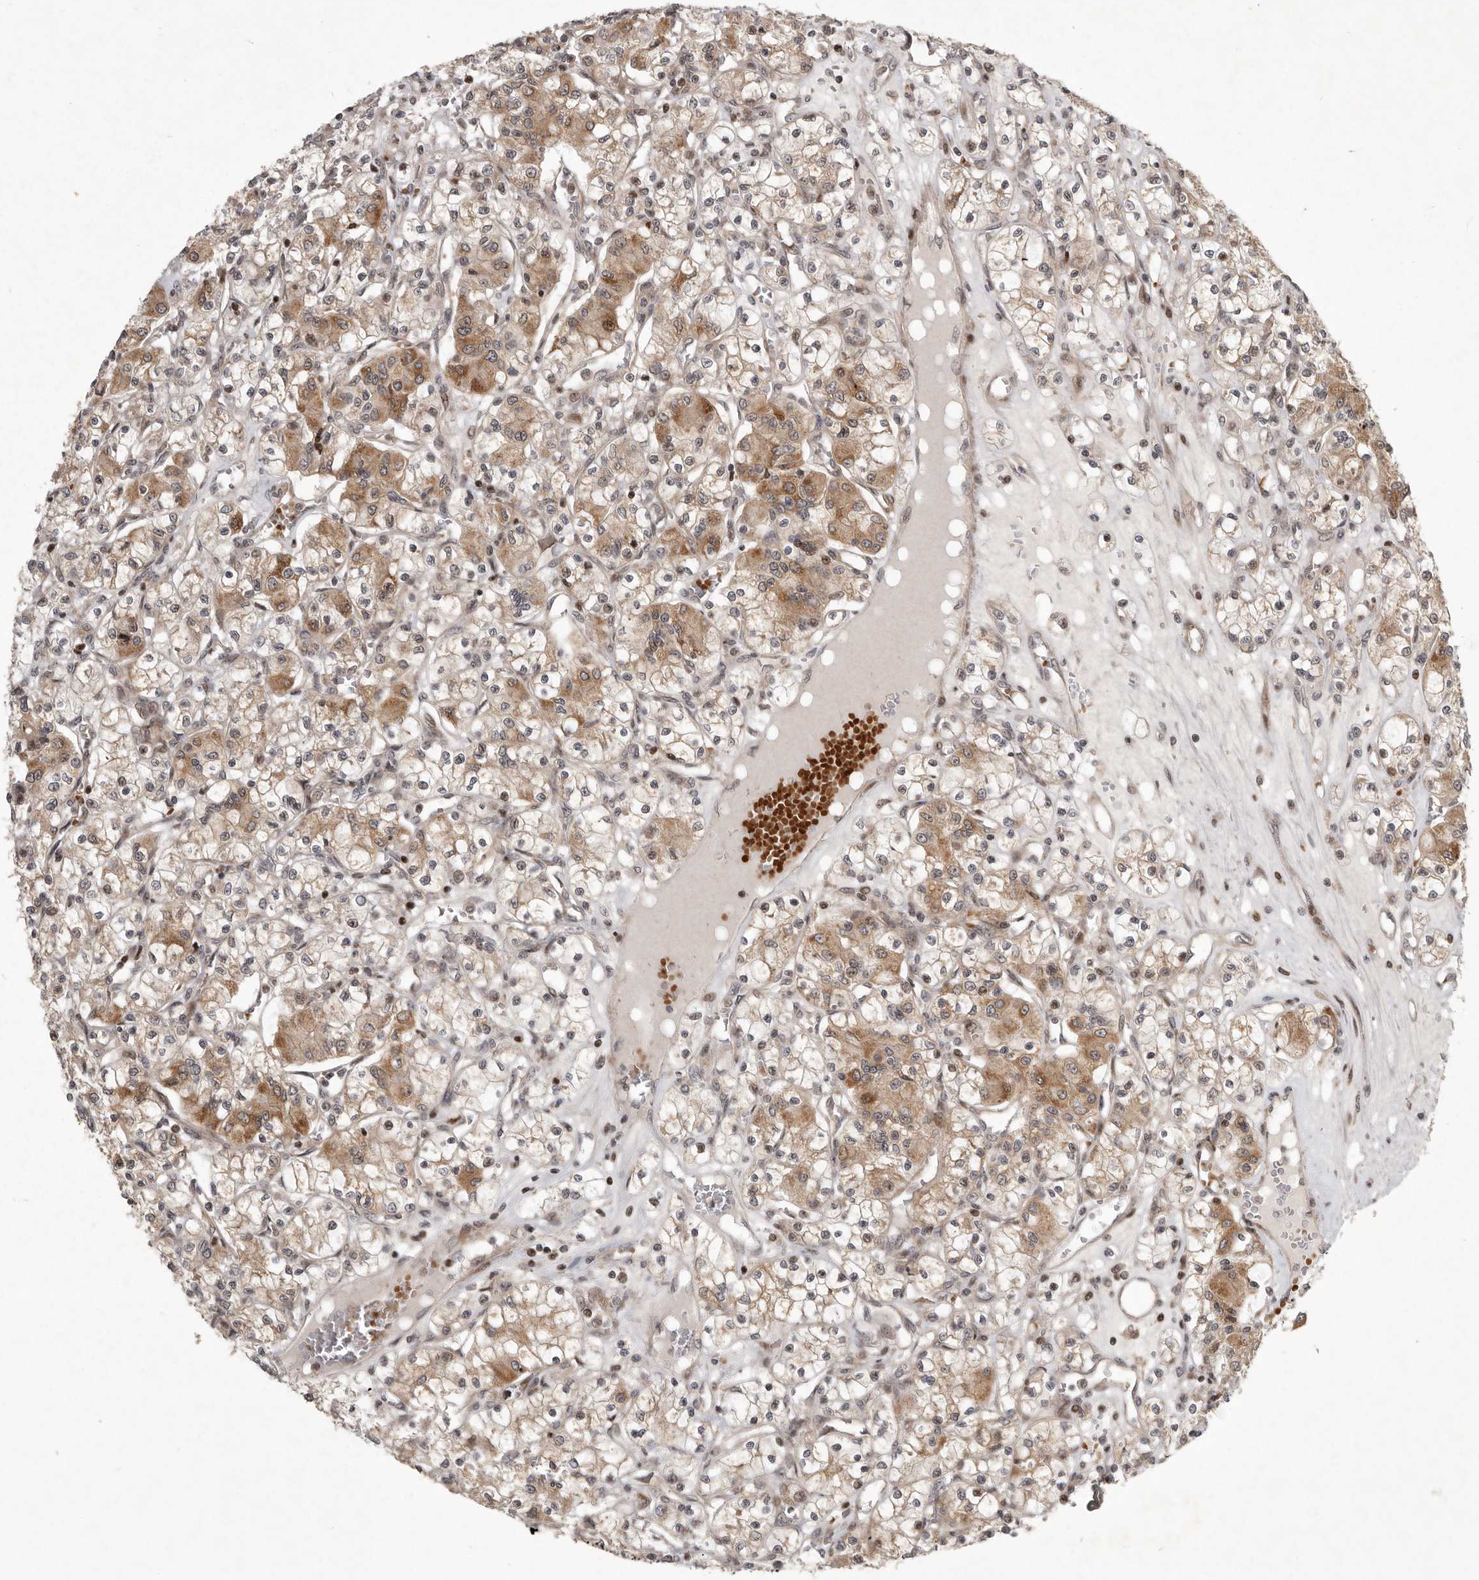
{"staining": {"intensity": "moderate", "quantity": ">75%", "location": "cytoplasmic/membranous,nuclear"}, "tissue": "renal cancer", "cell_type": "Tumor cells", "image_type": "cancer", "snomed": [{"axis": "morphology", "description": "Adenocarcinoma, NOS"}, {"axis": "topography", "description": "Kidney"}], "caption": "Human renal cancer stained for a protein (brown) shows moderate cytoplasmic/membranous and nuclear positive staining in approximately >75% of tumor cells.", "gene": "RABIF", "patient": {"sex": "female", "age": 59}}